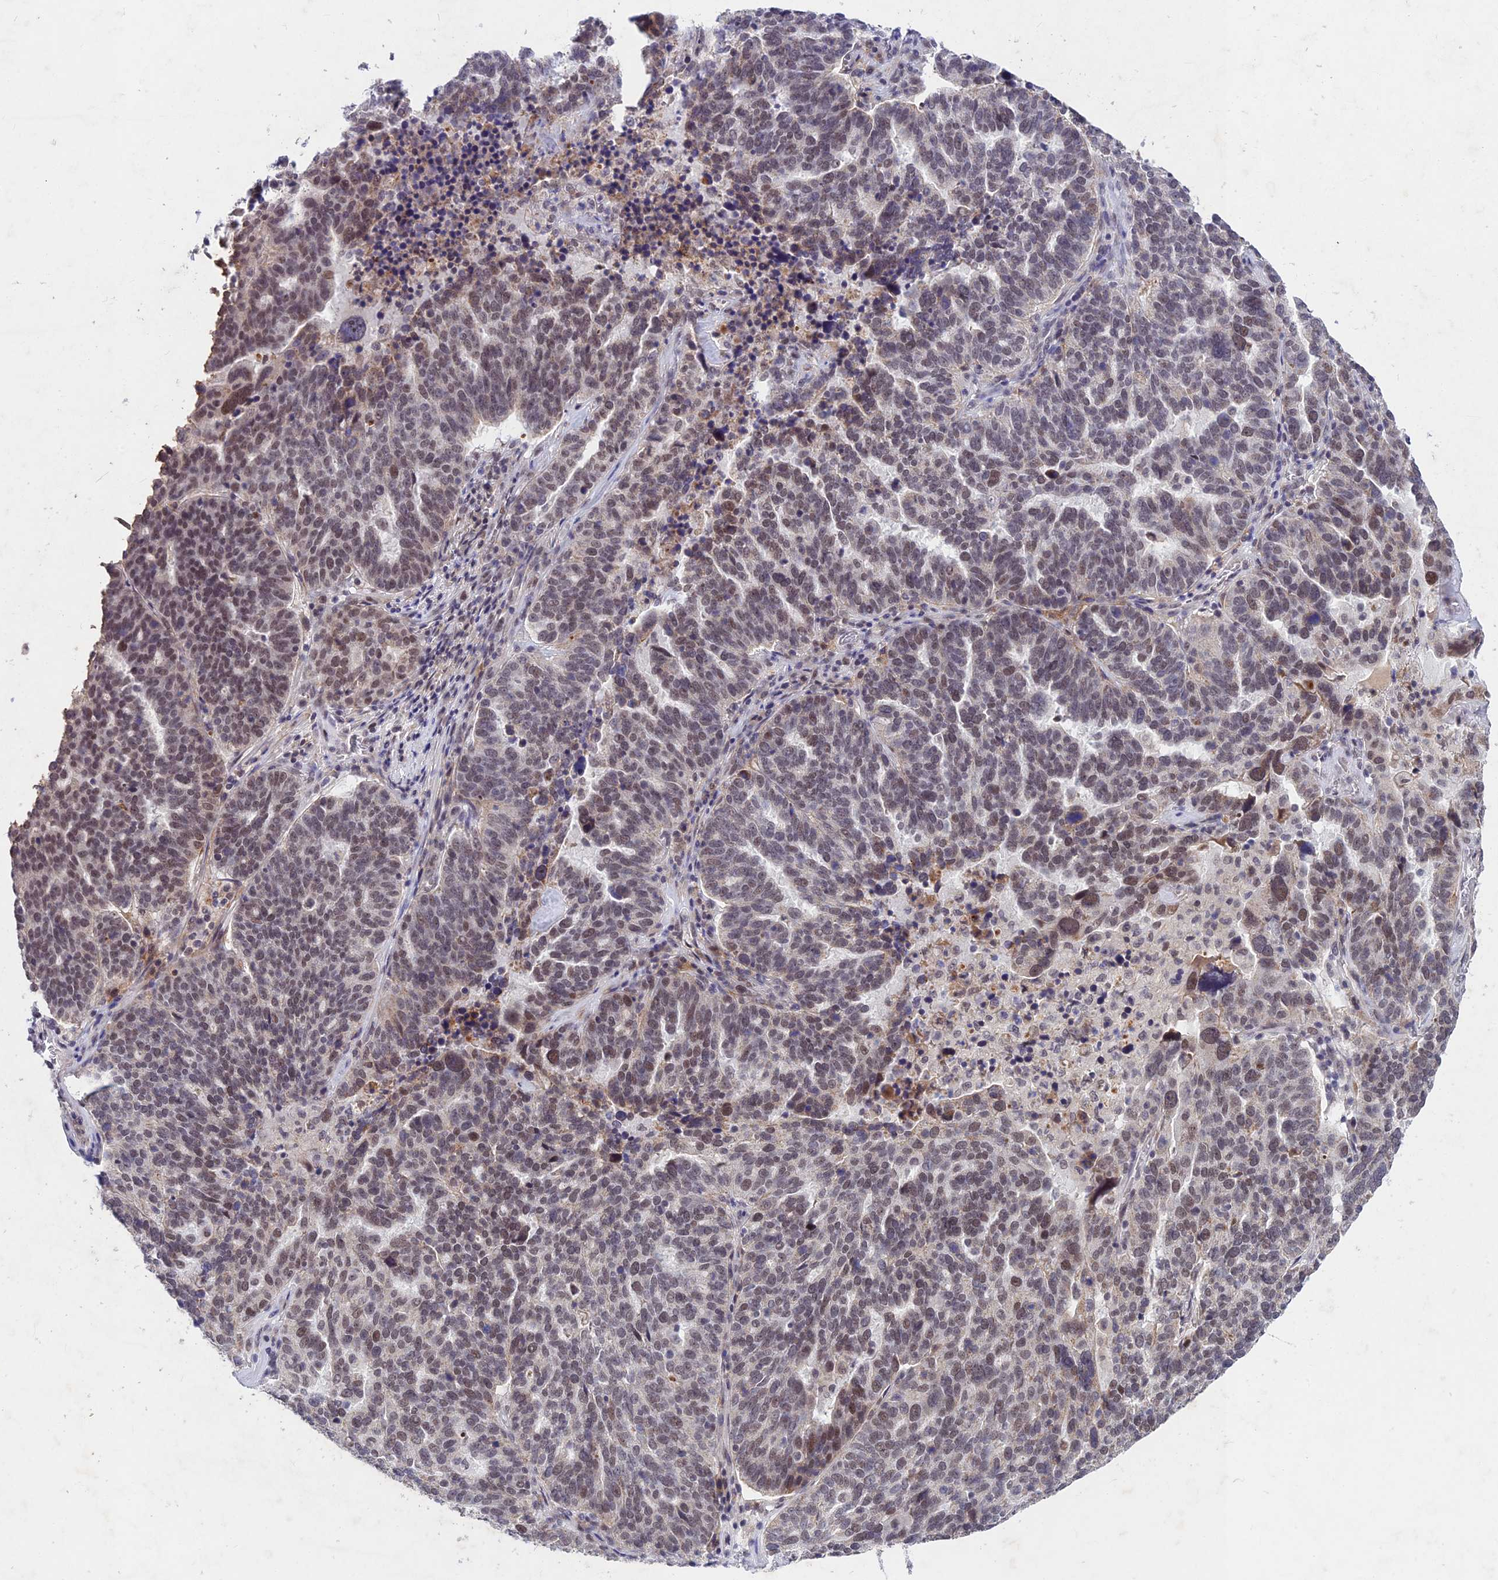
{"staining": {"intensity": "moderate", "quantity": "25%-75%", "location": "nuclear"}, "tissue": "ovarian cancer", "cell_type": "Tumor cells", "image_type": "cancer", "snomed": [{"axis": "morphology", "description": "Cystadenocarcinoma, serous, NOS"}, {"axis": "topography", "description": "Ovary"}], "caption": "Protein expression by immunohistochemistry demonstrates moderate nuclear positivity in about 25%-75% of tumor cells in ovarian cancer.", "gene": "RAVER1", "patient": {"sex": "female", "age": 59}}